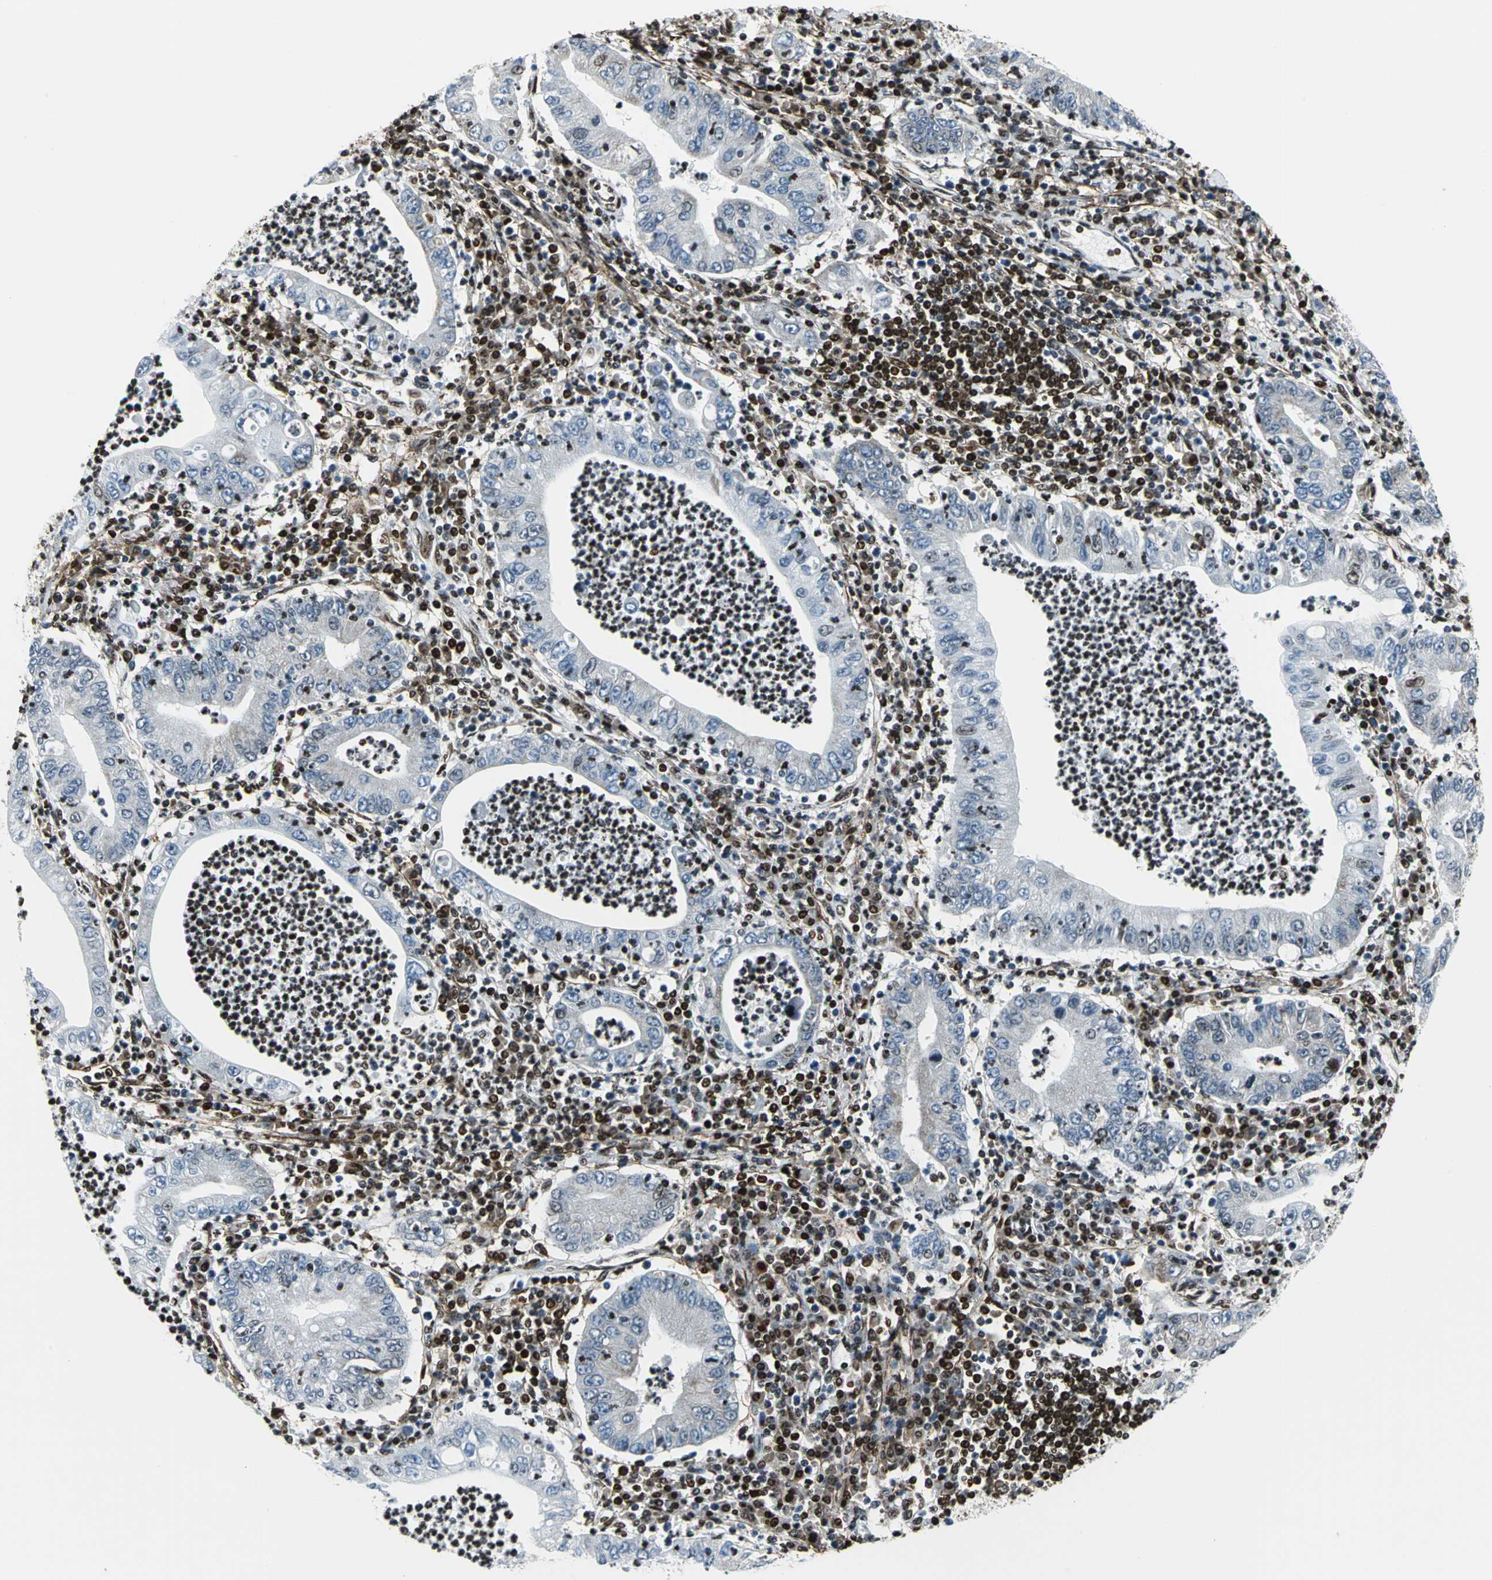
{"staining": {"intensity": "moderate", "quantity": "<25%", "location": "nuclear"}, "tissue": "stomach cancer", "cell_type": "Tumor cells", "image_type": "cancer", "snomed": [{"axis": "morphology", "description": "Normal tissue, NOS"}, {"axis": "morphology", "description": "Adenocarcinoma, NOS"}, {"axis": "topography", "description": "Esophagus"}, {"axis": "topography", "description": "Stomach, upper"}, {"axis": "topography", "description": "Peripheral nerve tissue"}], "caption": "Stomach cancer stained with a brown dye exhibits moderate nuclear positive positivity in about <25% of tumor cells.", "gene": "APEX1", "patient": {"sex": "male", "age": 62}}